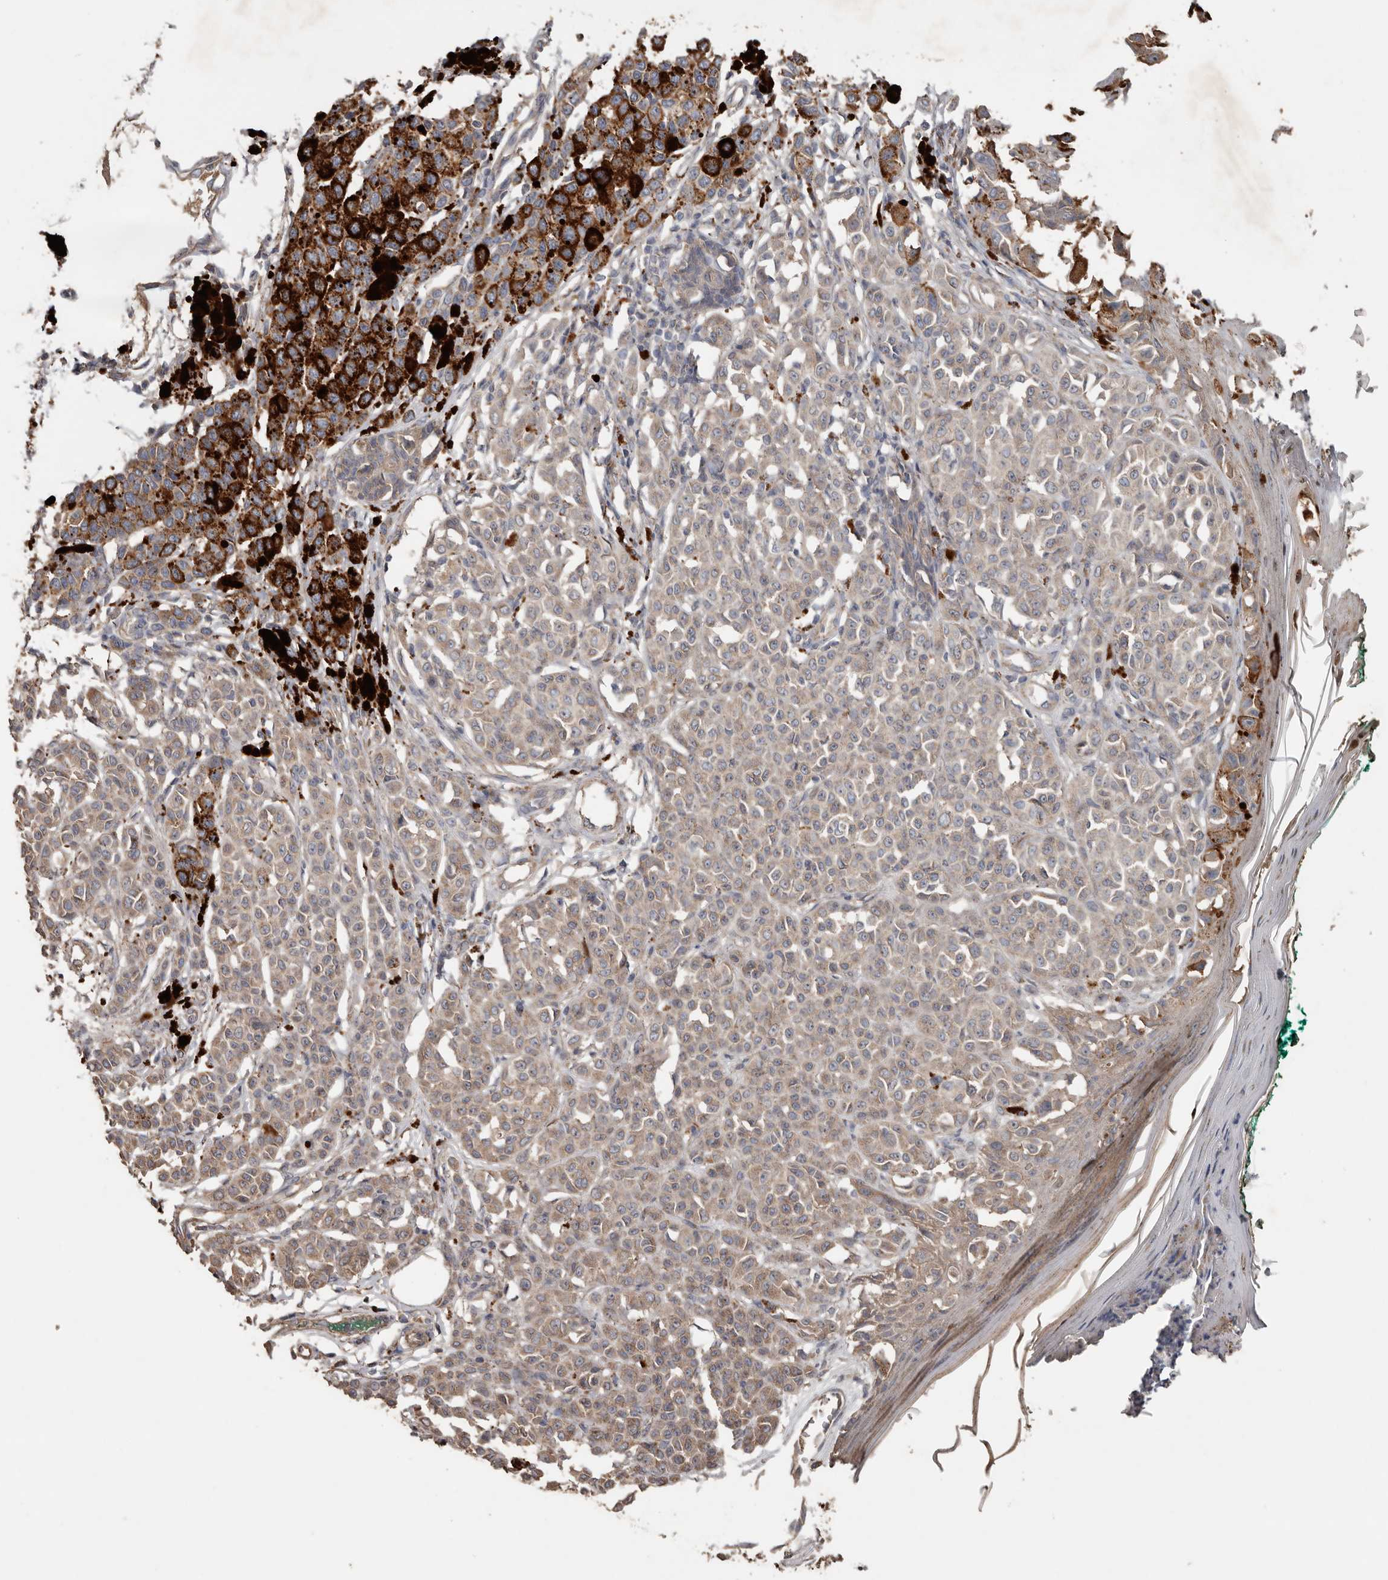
{"staining": {"intensity": "strong", "quantity": "<25%", "location": "cytoplasmic/membranous"}, "tissue": "melanoma", "cell_type": "Tumor cells", "image_type": "cancer", "snomed": [{"axis": "morphology", "description": "Malignant melanoma, NOS"}, {"axis": "topography", "description": "Skin of leg"}], "caption": "Strong cytoplasmic/membranous protein staining is present in about <25% of tumor cells in melanoma. Immunohistochemistry stains the protein of interest in brown and the nuclei are stained blue.", "gene": "HYAL4", "patient": {"sex": "female", "age": 72}}